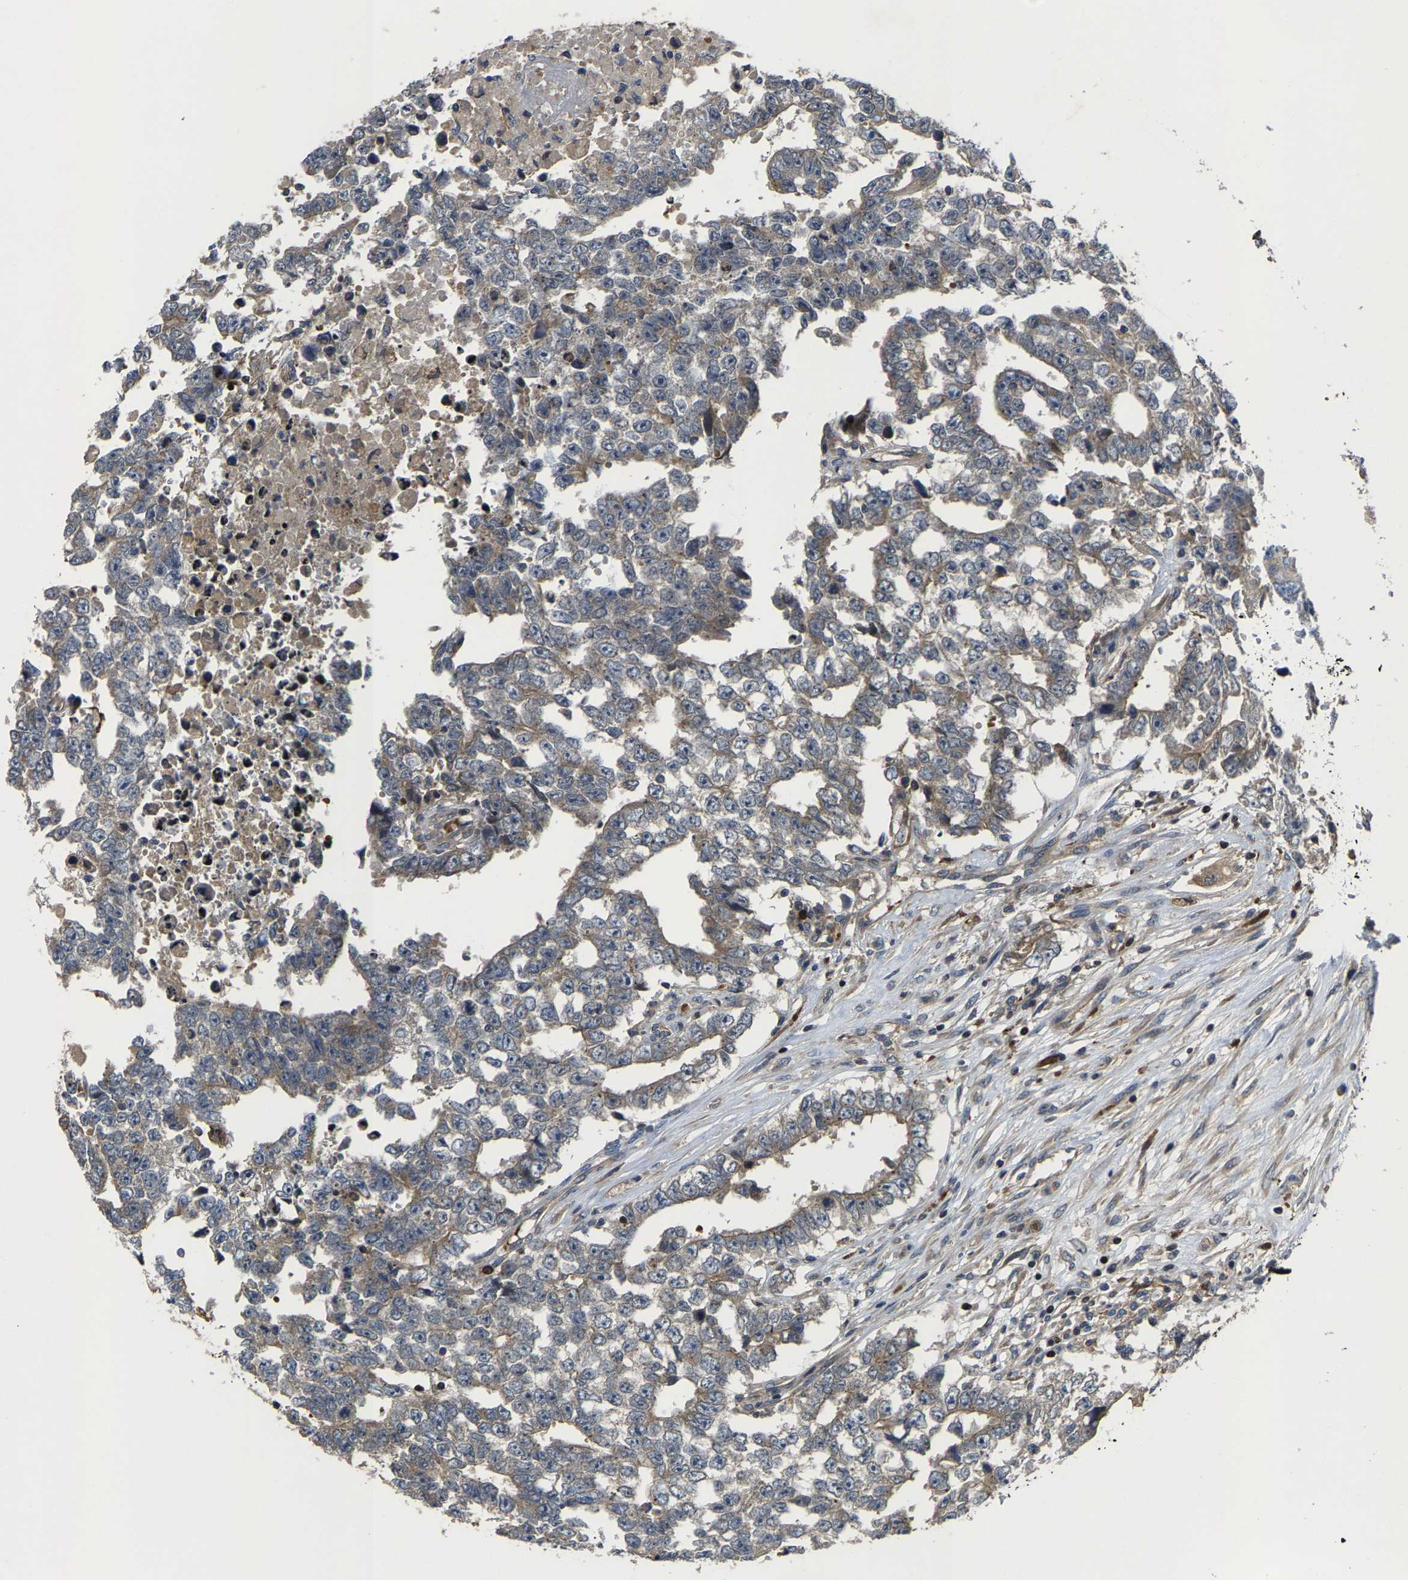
{"staining": {"intensity": "weak", "quantity": ">75%", "location": "cytoplasmic/membranous"}, "tissue": "testis cancer", "cell_type": "Tumor cells", "image_type": "cancer", "snomed": [{"axis": "morphology", "description": "Carcinoma, Embryonal, NOS"}, {"axis": "topography", "description": "Testis"}], "caption": "Immunohistochemistry image of embryonal carcinoma (testis) stained for a protein (brown), which demonstrates low levels of weak cytoplasmic/membranous staining in approximately >75% of tumor cells.", "gene": "AGBL3", "patient": {"sex": "male", "age": 25}}